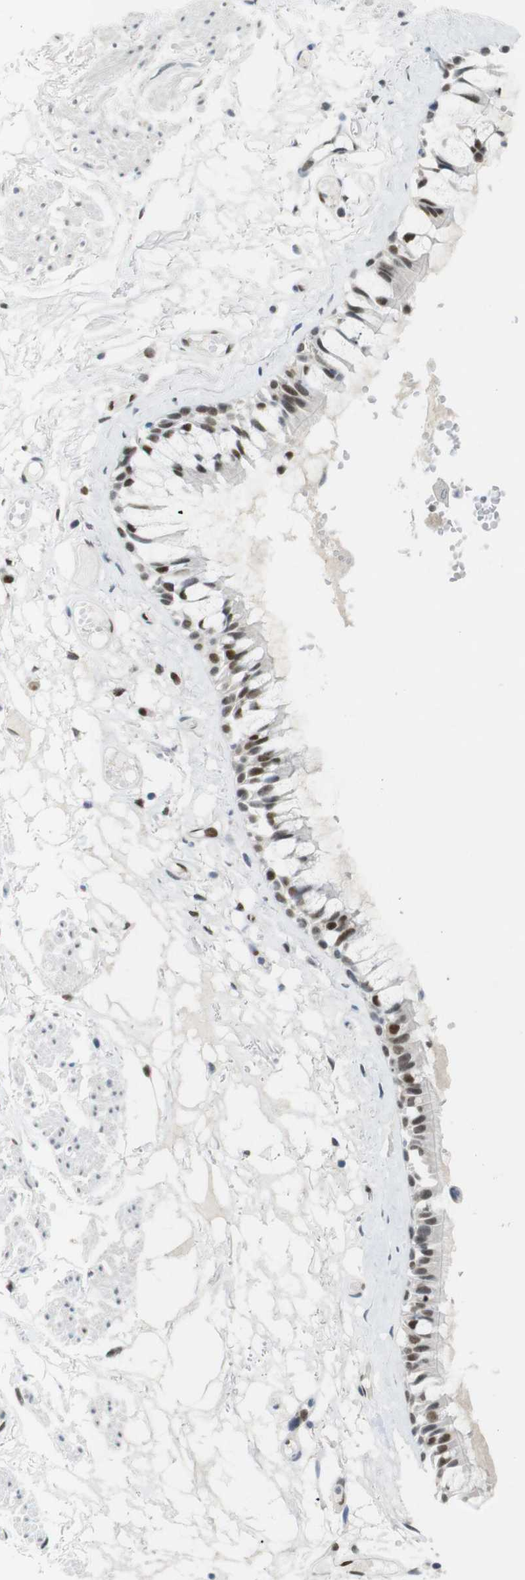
{"staining": {"intensity": "strong", "quantity": ">75%", "location": "nuclear"}, "tissue": "bronchus", "cell_type": "Respiratory epithelial cells", "image_type": "normal", "snomed": [{"axis": "morphology", "description": "Normal tissue, NOS"}, {"axis": "morphology", "description": "Inflammation, NOS"}, {"axis": "topography", "description": "Cartilage tissue"}, {"axis": "topography", "description": "Lung"}], "caption": "DAB immunohistochemical staining of benign bronchus reveals strong nuclear protein positivity in approximately >75% of respiratory epithelial cells. Using DAB (brown) and hematoxylin (blue) stains, captured at high magnification using brightfield microscopy.", "gene": "RIOX2", "patient": {"sex": "male", "age": 71}}